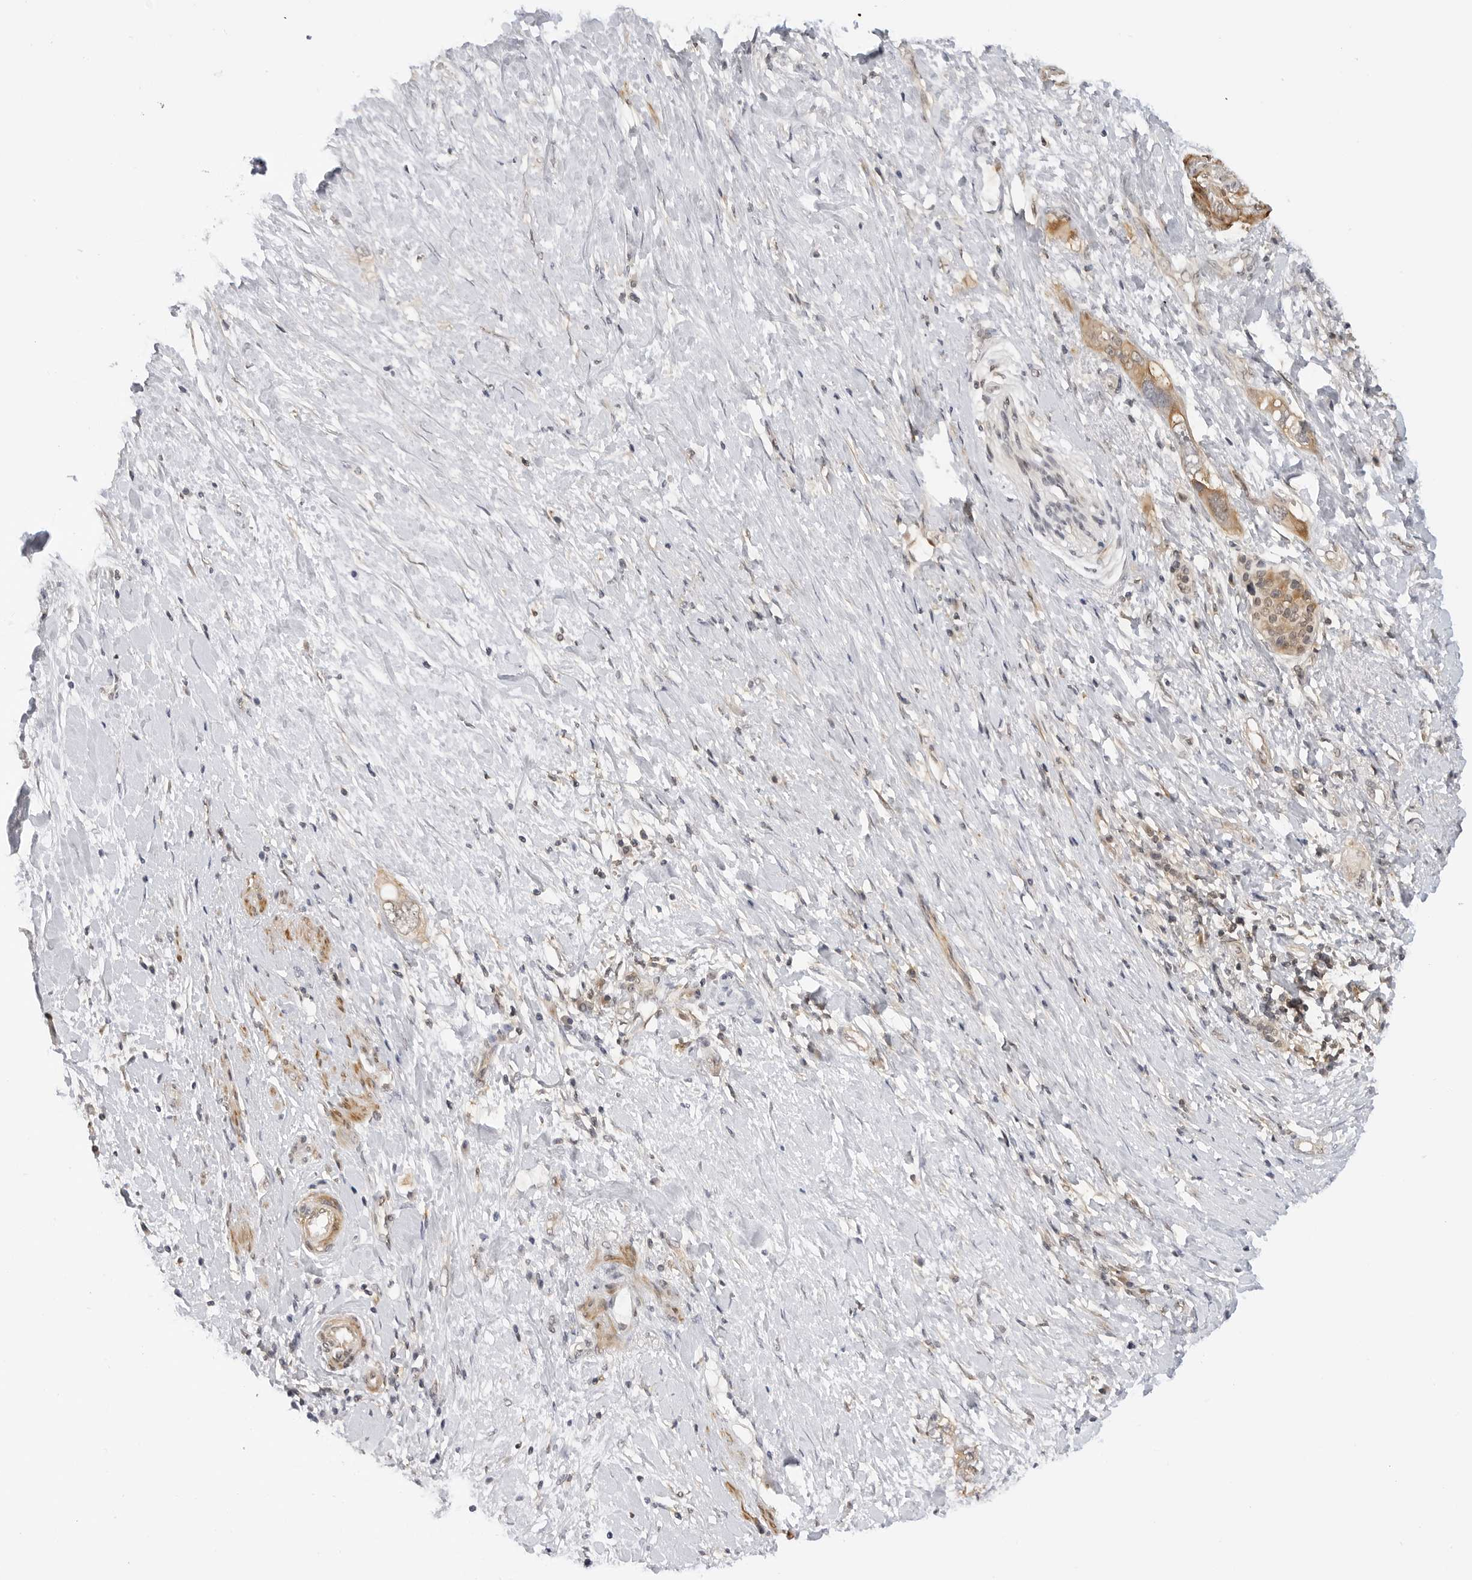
{"staining": {"intensity": "weak", "quantity": ">75%", "location": "cytoplasmic/membranous"}, "tissue": "pancreatic cancer", "cell_type": "Tumor cells", "image_type": "cancer", "snomed": [{"axis": "morphology", "description": "Adenocarcinoma, NOS"}, {"axis": "topography", "description": "Pancreas"}], "caption": "Protein staining displays weak cytoplasmic/membranous staining in approximately >75% of tumor cells in adenocarcinoma (pancreatic).", "gene": "MAP2K5", "patient": {"sex": "female", "age": 56}}